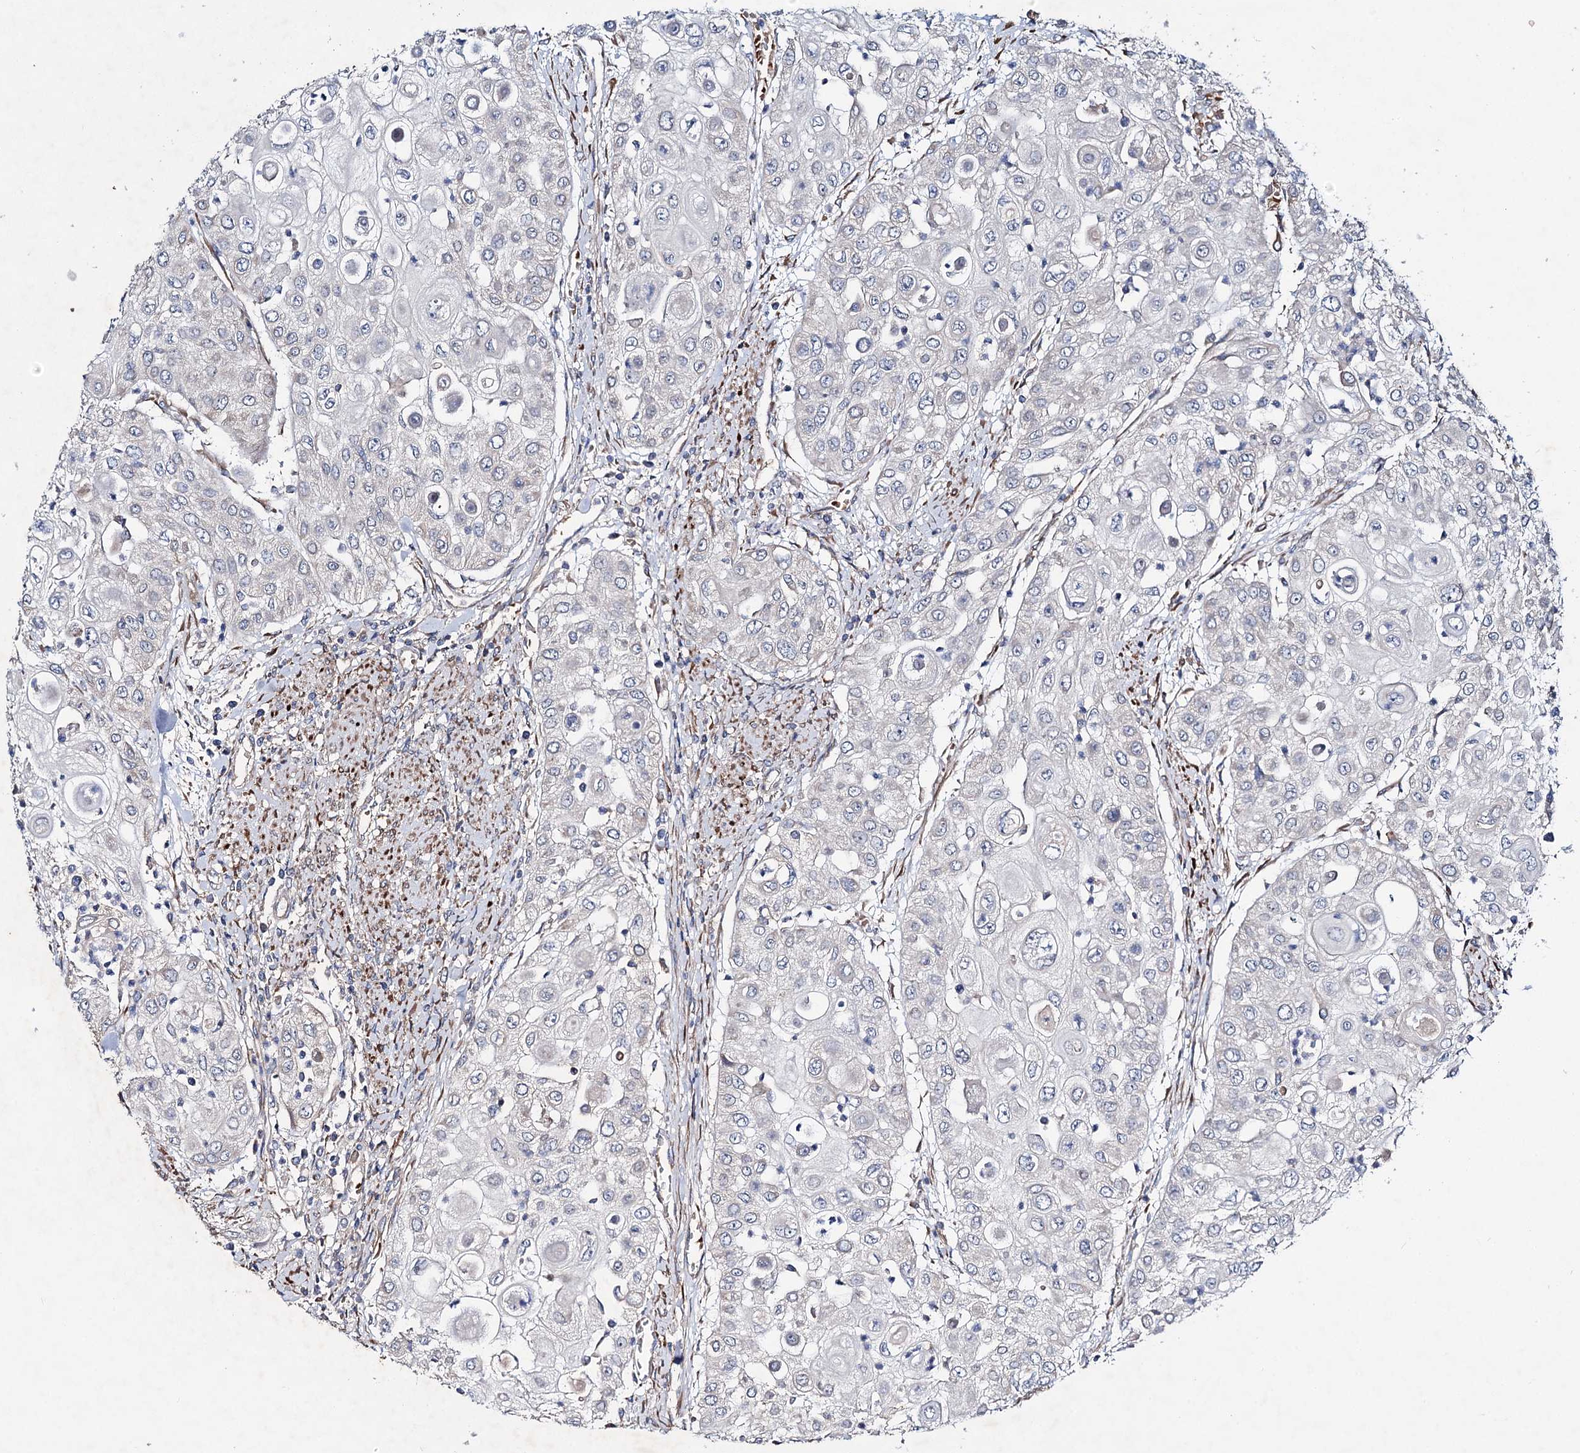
{"staining": {"intensity": "negative", "quantity": "none", "location": "none"}, "tissue": "urothelial cancer", "cell_type": "Tumor cells", "image_type": "cancer", "snomed": [{"axis": "morphology", "description": "Urothelial carcinoma, High grade"}, {"axis": "topography", "description": "Urinary bladder"}], "caption": "Image shows no significant protein staining in tumor cells of urothelial cancer.", "gene": "PTDSS2", "patient": {"sex": "female", "age": 79}}